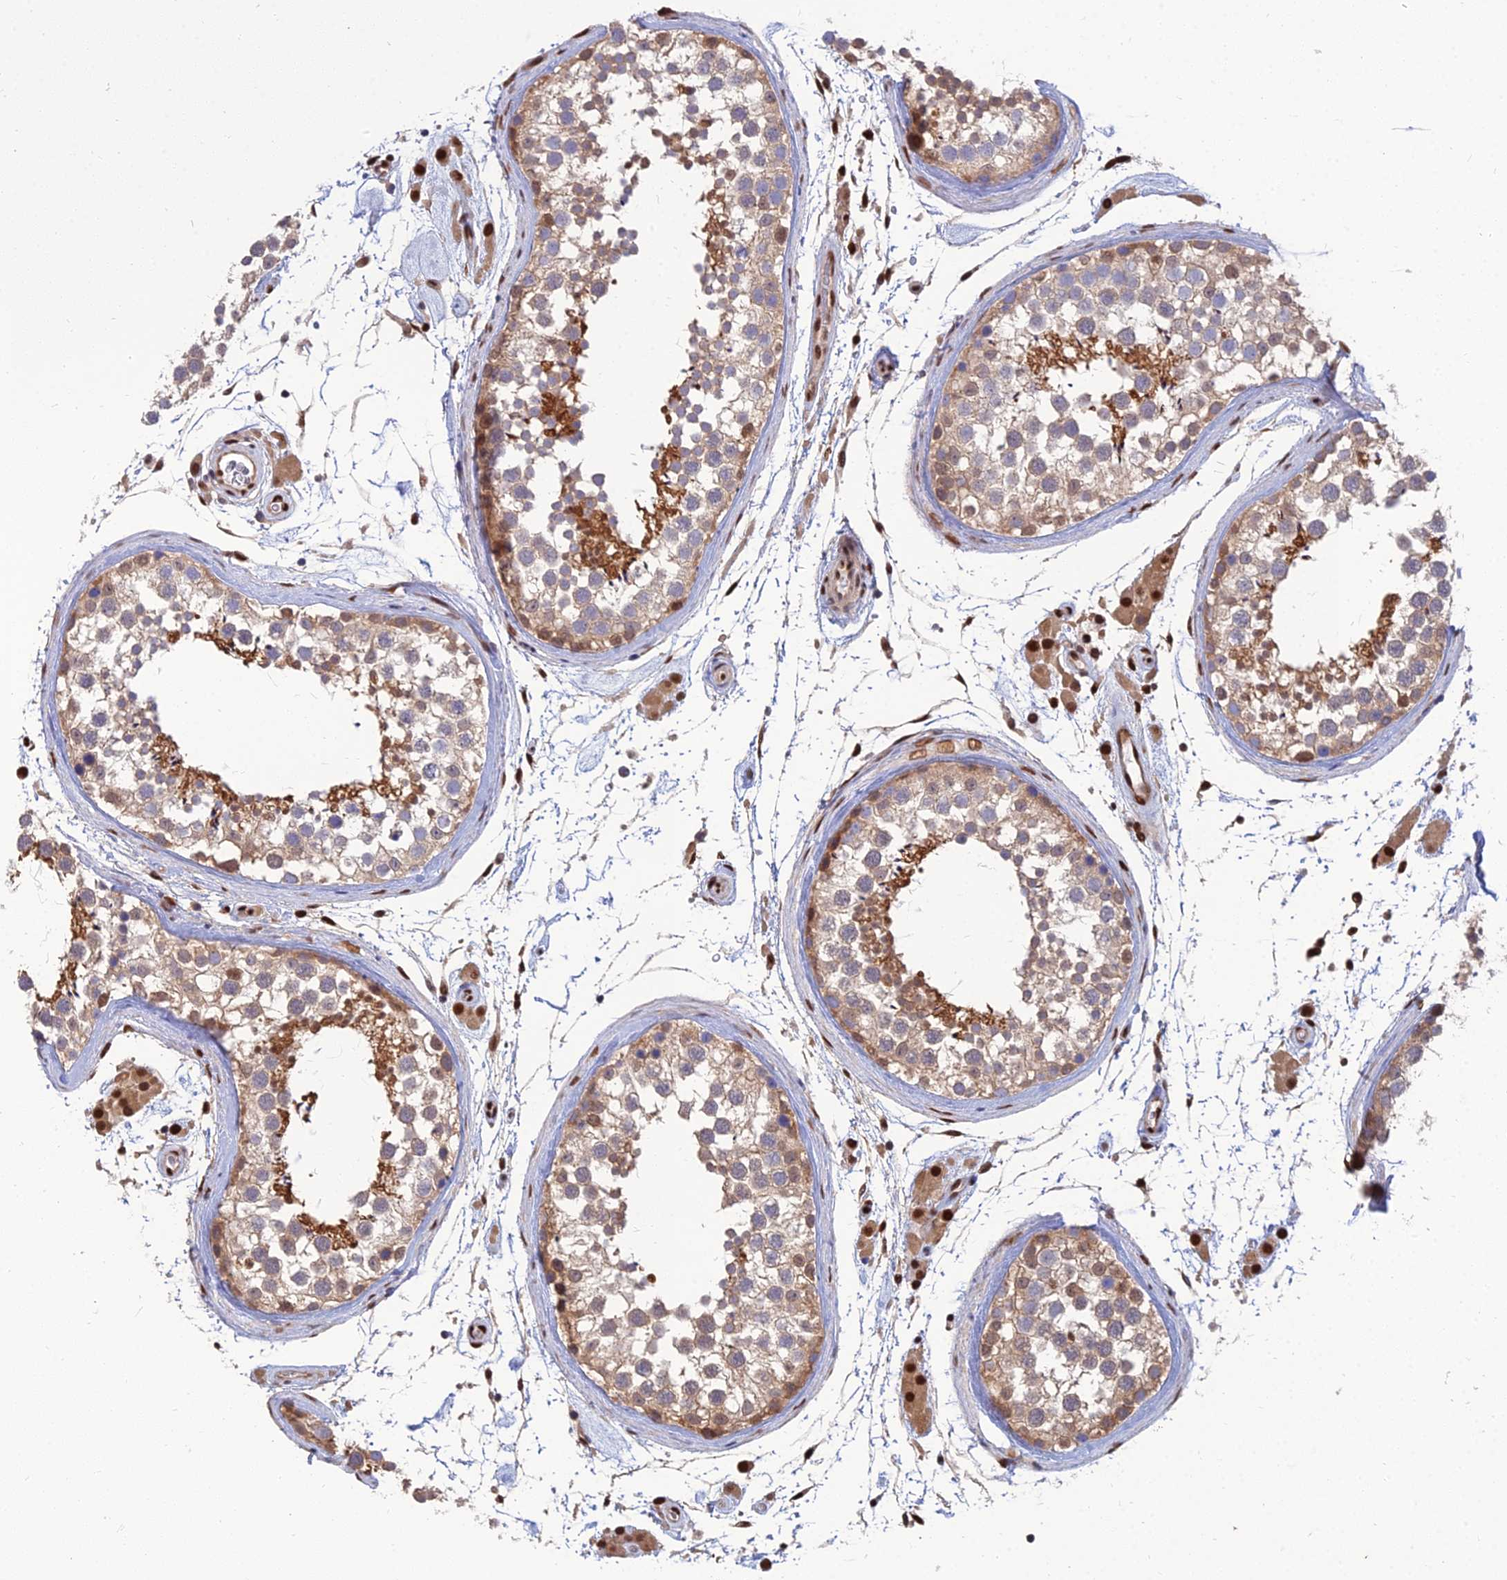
{"staining": {"intensity": "moderate", "quantity": ">75%", "location": "cytoplasmic/membranous,nuclear"}, "tissue": "testis", "cell_type": "Cells in seminiferous ducts", "image_type": "normal", "snomed": [{"axis": "morphology", "description": "Normal tissue, NOS"}, {"axis": "topography", "description": "Testis"}], "caption": "An immunohistochemistry (IHC) histopathology image of unremarkable tissue is shown. Protein staining in brown labels moderate cytoplasmic/membranous,nuclear positivity in testis within cells in seminiferous ducts.", "gene": "DNPEP", "patient": {"sex": "male", "age": 46}}